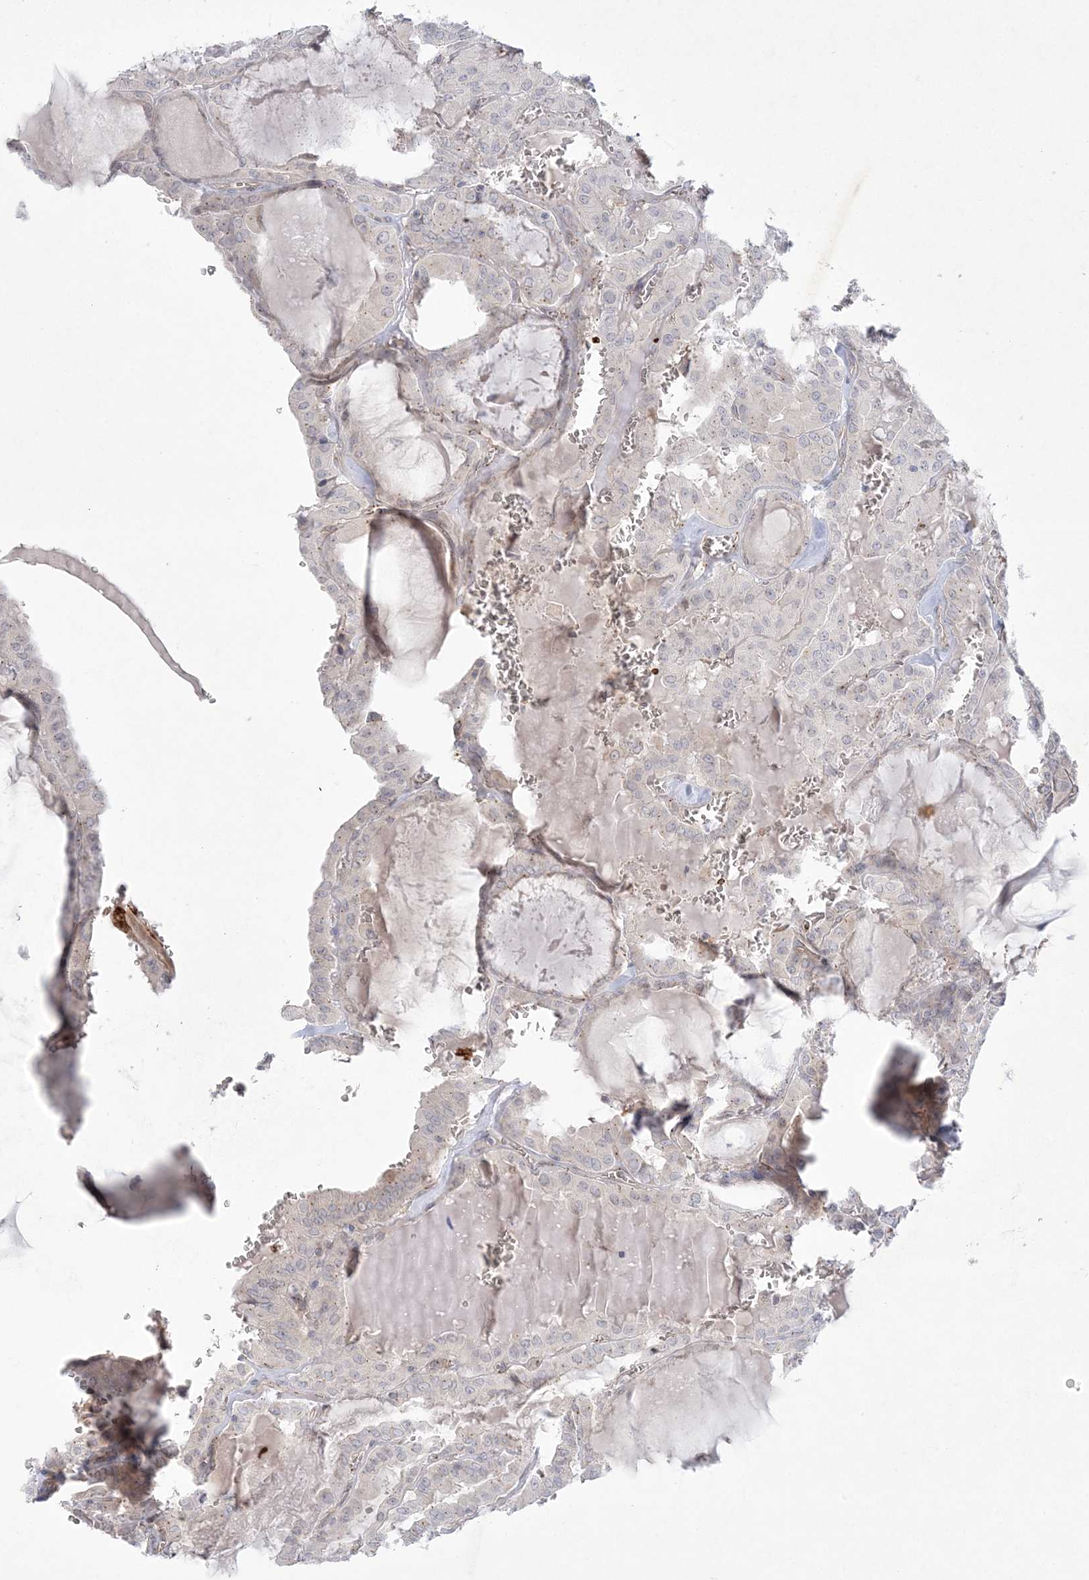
{"staining": {"intensity": "weak", "quantity": "25%-75%", "location": "cytoplasmic/membranous"}, "tissue": "thyroid cancer", "cell_type": "Tumor cells", "image_type": "cancer", "snomed": [{"axis": "morphology", "description": "Papillary adenocarcinoma, NOS"}, {"axis": "topography", "description": "Thyroid gland"}], "caption": "Thyroid cancer (papillary adenocarcinoma) was stained to show a protein in brown. There is low levels of weak cytoplasmic/membranous expression in about 25%-75% of tumor cells.", "gene": "ADAMTS12", "patient": {"sex": "male", "age": 52}}